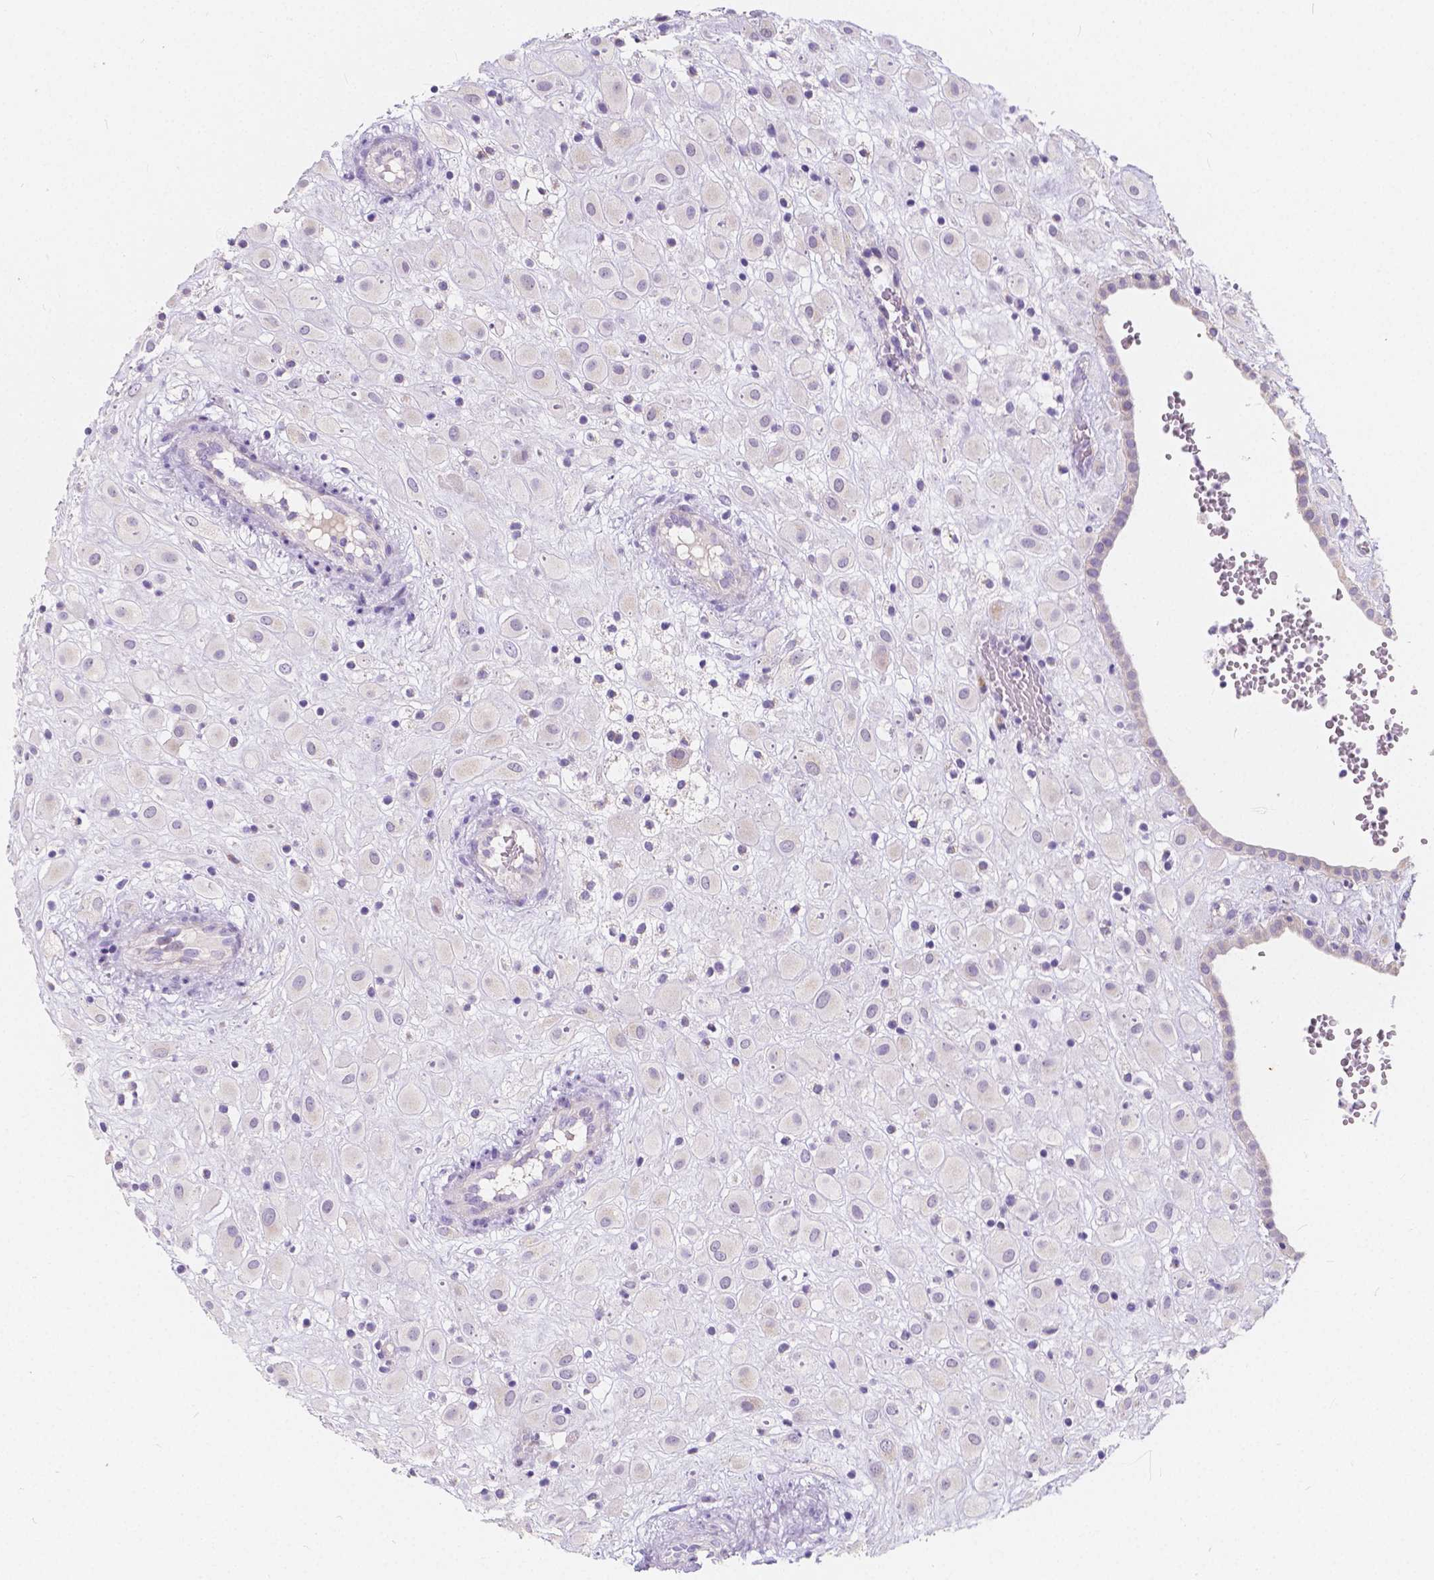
{"staining": {"intensity": "negative", "quantity": "none", "location": "none"}, "tissue": "placenta", "cell_type": "Decidual cells", "image_type": "normal", "snomed": [{"axis": "morphology", "description": "Normal tissue, NOS"}, {"axis": "topography", "description": "Placenta"}], "caption": "Placenta stained for a protein using IHC reveals no staining decidual cells.", "gene": "RNF186", "patient": {"sex": "female", "age": 24}}